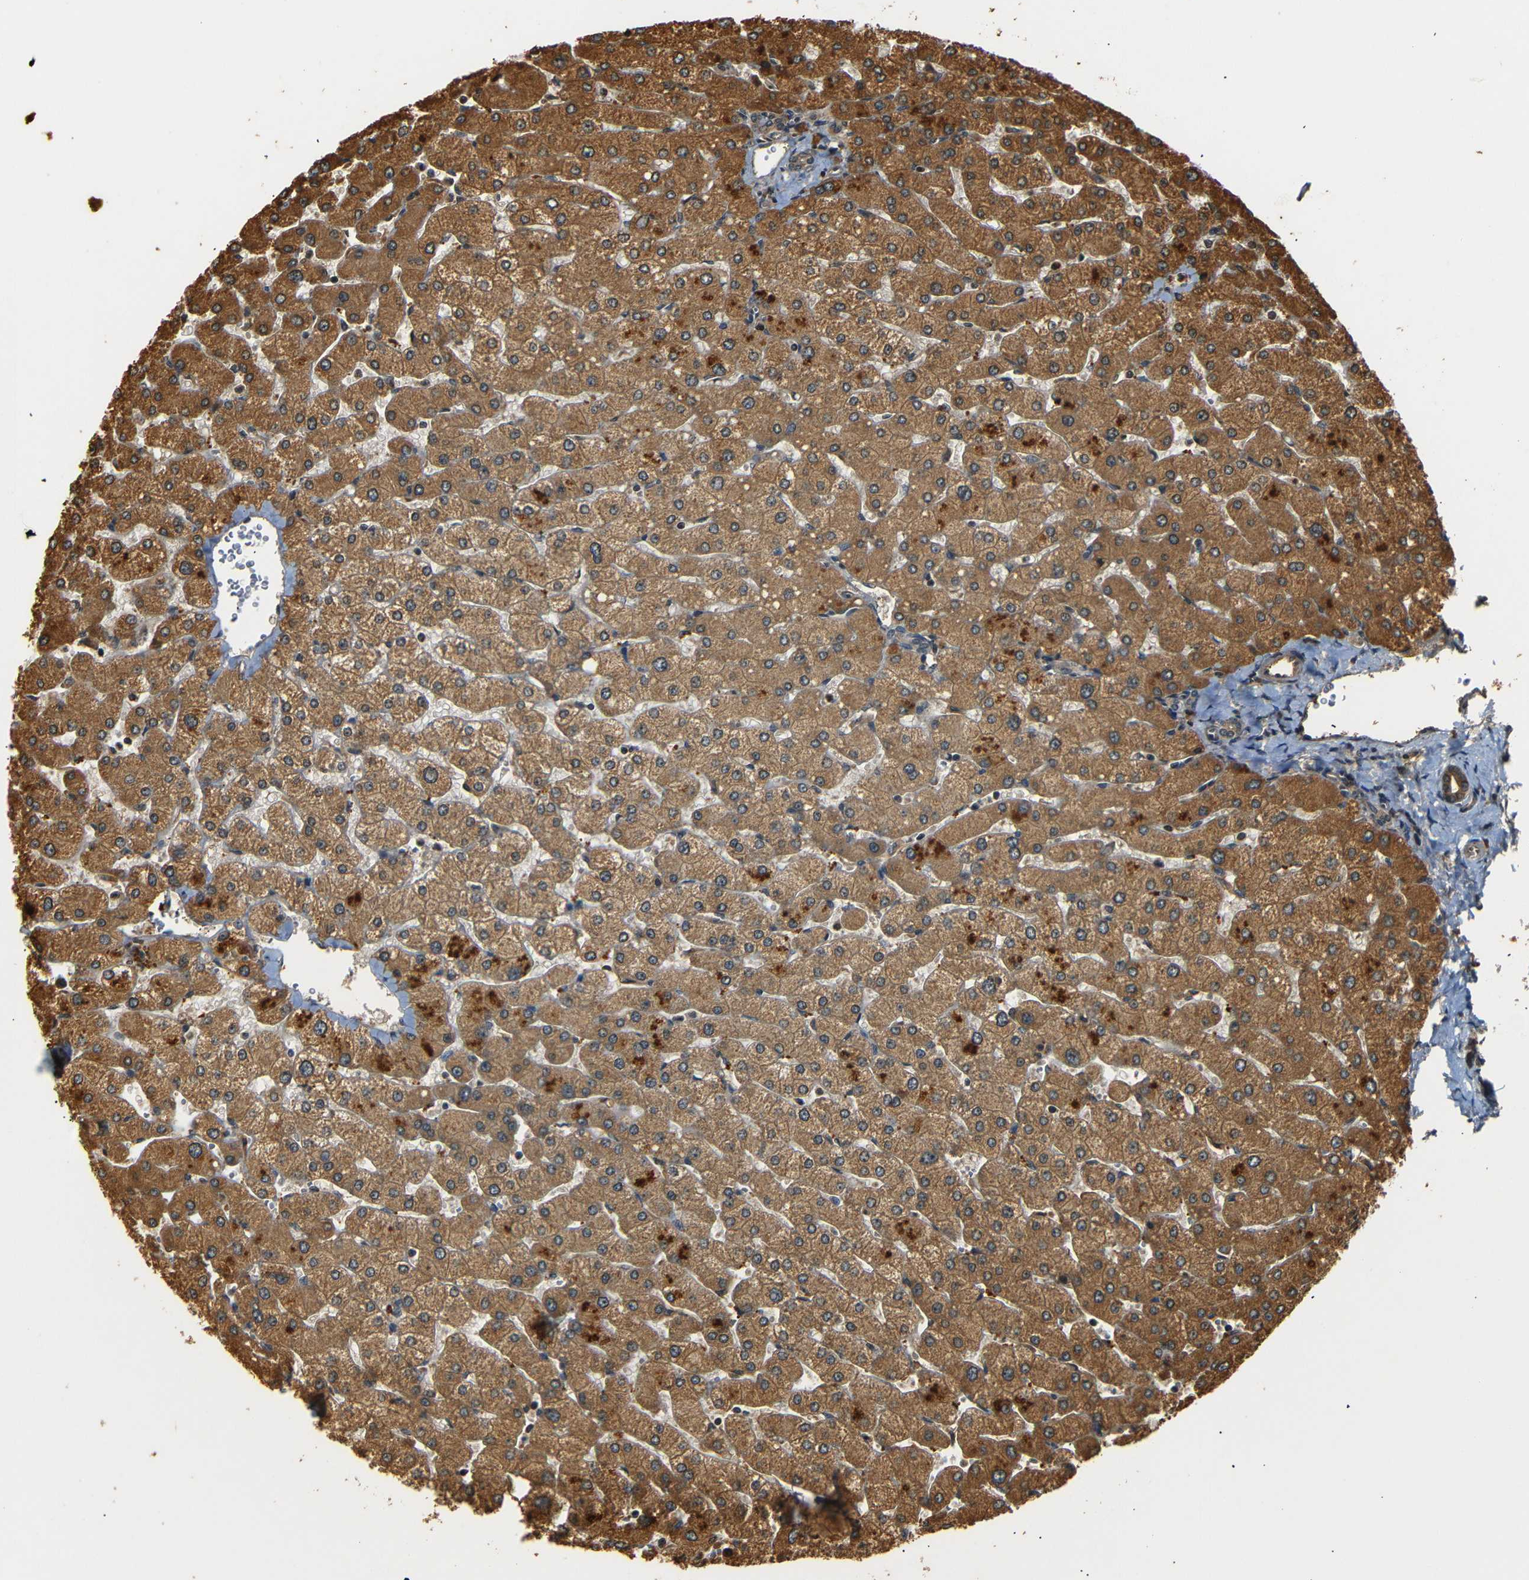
{"staining": {"intensity": "moderate", "quantity": ">75%", "location": "cytoplasmic/membranous"}, "tissue": "liver", "cell_type": "Cholangiocytes", "image_type": "normal", "snomed": [{"axis": "morphology", "description": "Normal tissue, NOS"}, {"axis": "topography", "description": "Liver"}], "caption": "Brown immunohistochemical staining in benign liver displays moderate cytoplasmic/membranous expression in about >75% of cholangiocytes.", "gene": "TANK", "patient": {"sex": "male", "age": 55}}